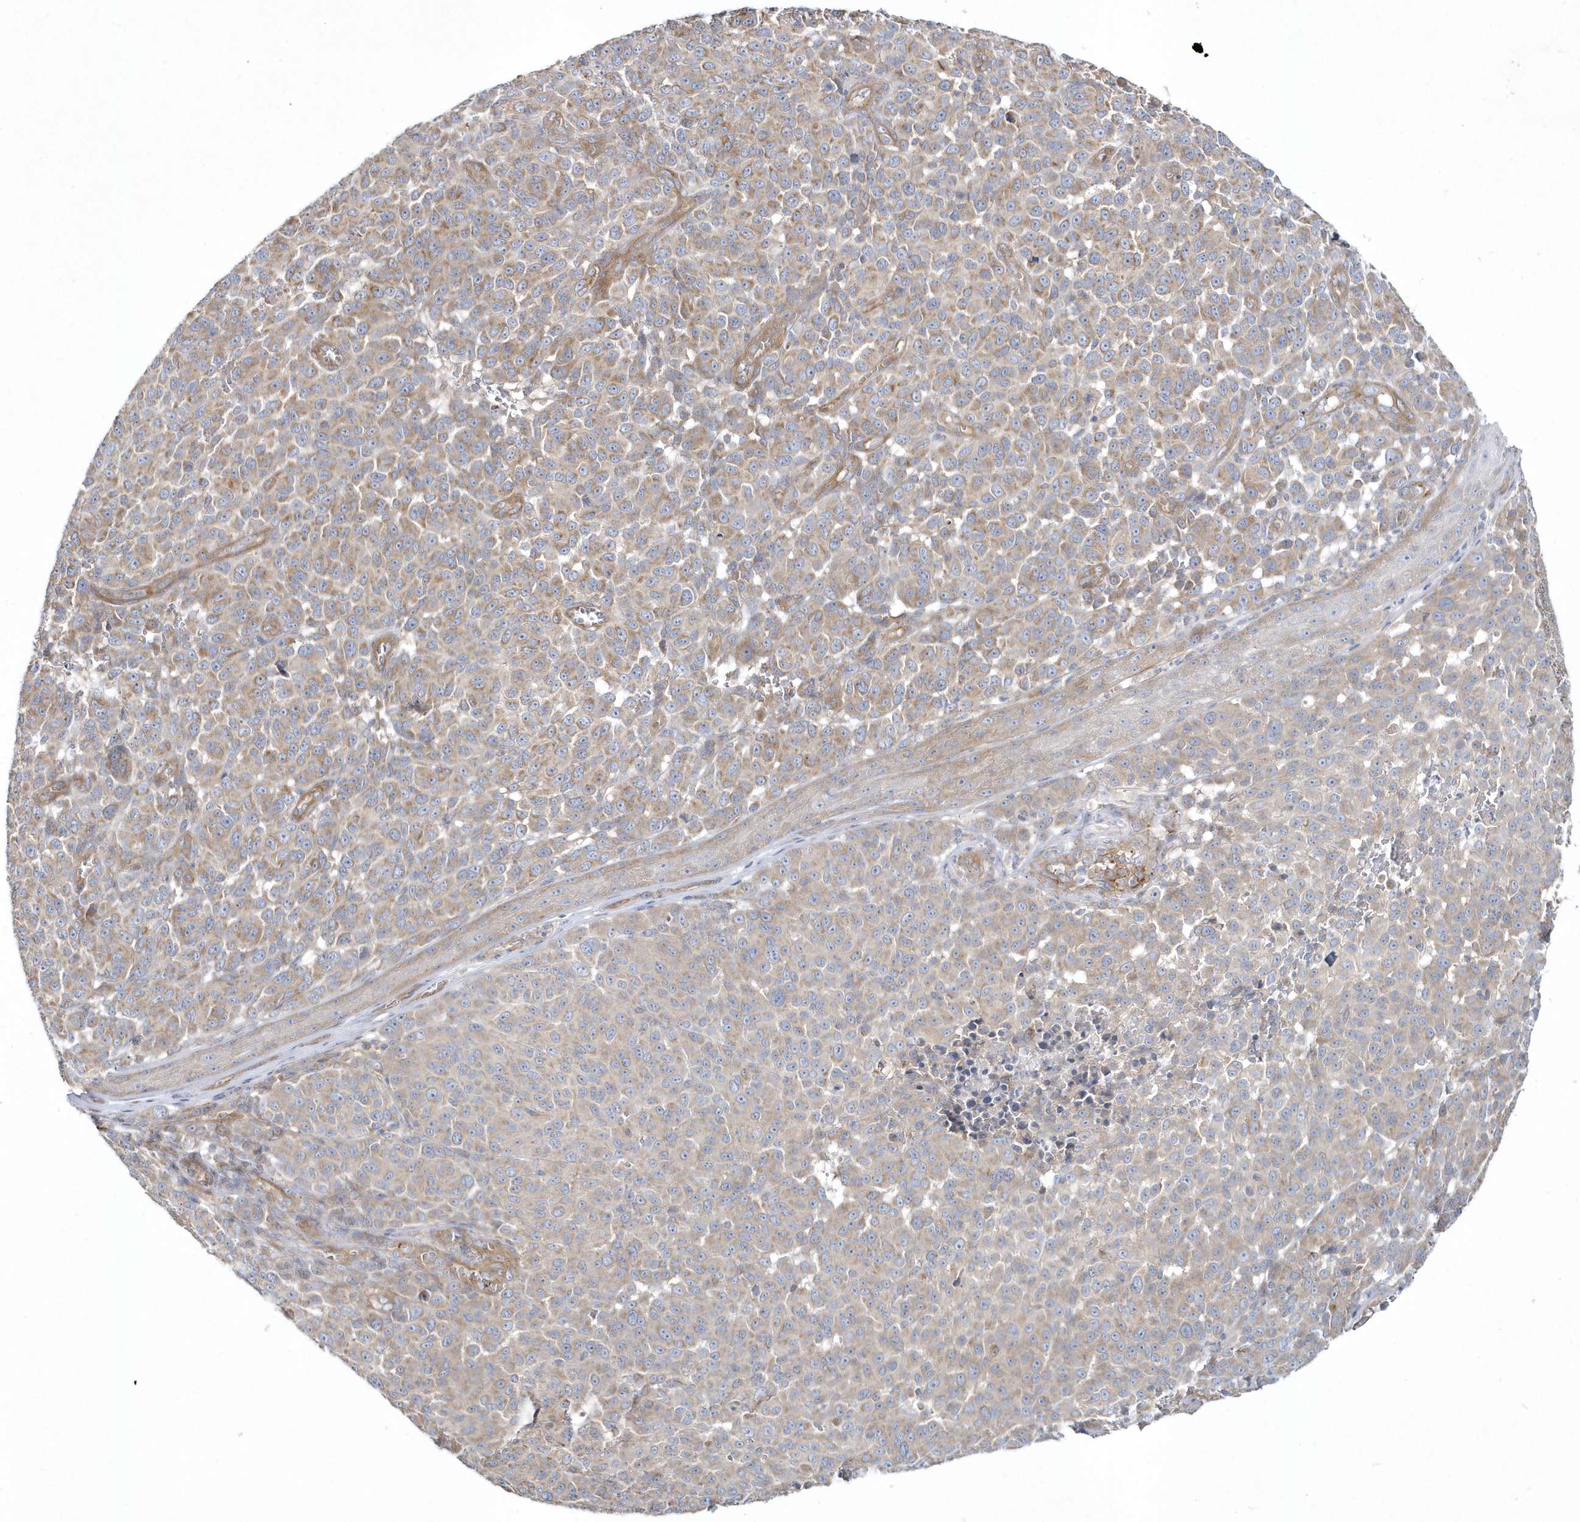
{"staining": {"intensity": "moderate", "quantity": "25%-75%", "location": "cytoplasmic/membranous"}, "tissue": "melanoma", "cell_type": "Tumor cells", "image_type": "cancer", "snomed": [{"axis": "morphology", "description": "Malignant melanoma, NOS"}, {"axis": "topography", "description": "Skin"}], "caption": "Malignant melanoma was stained to show a protein in brown. There is medium levels of moderate cytoplasmic/membranous staining in approximately 25%-75% of tumor cells. (DAB (3,3'-diaminobenzidine) IHC, brown staining for protein, blue staining for nuclei).", "gene": "LEXM", "patient": {"sex": "male", "age": 49}}